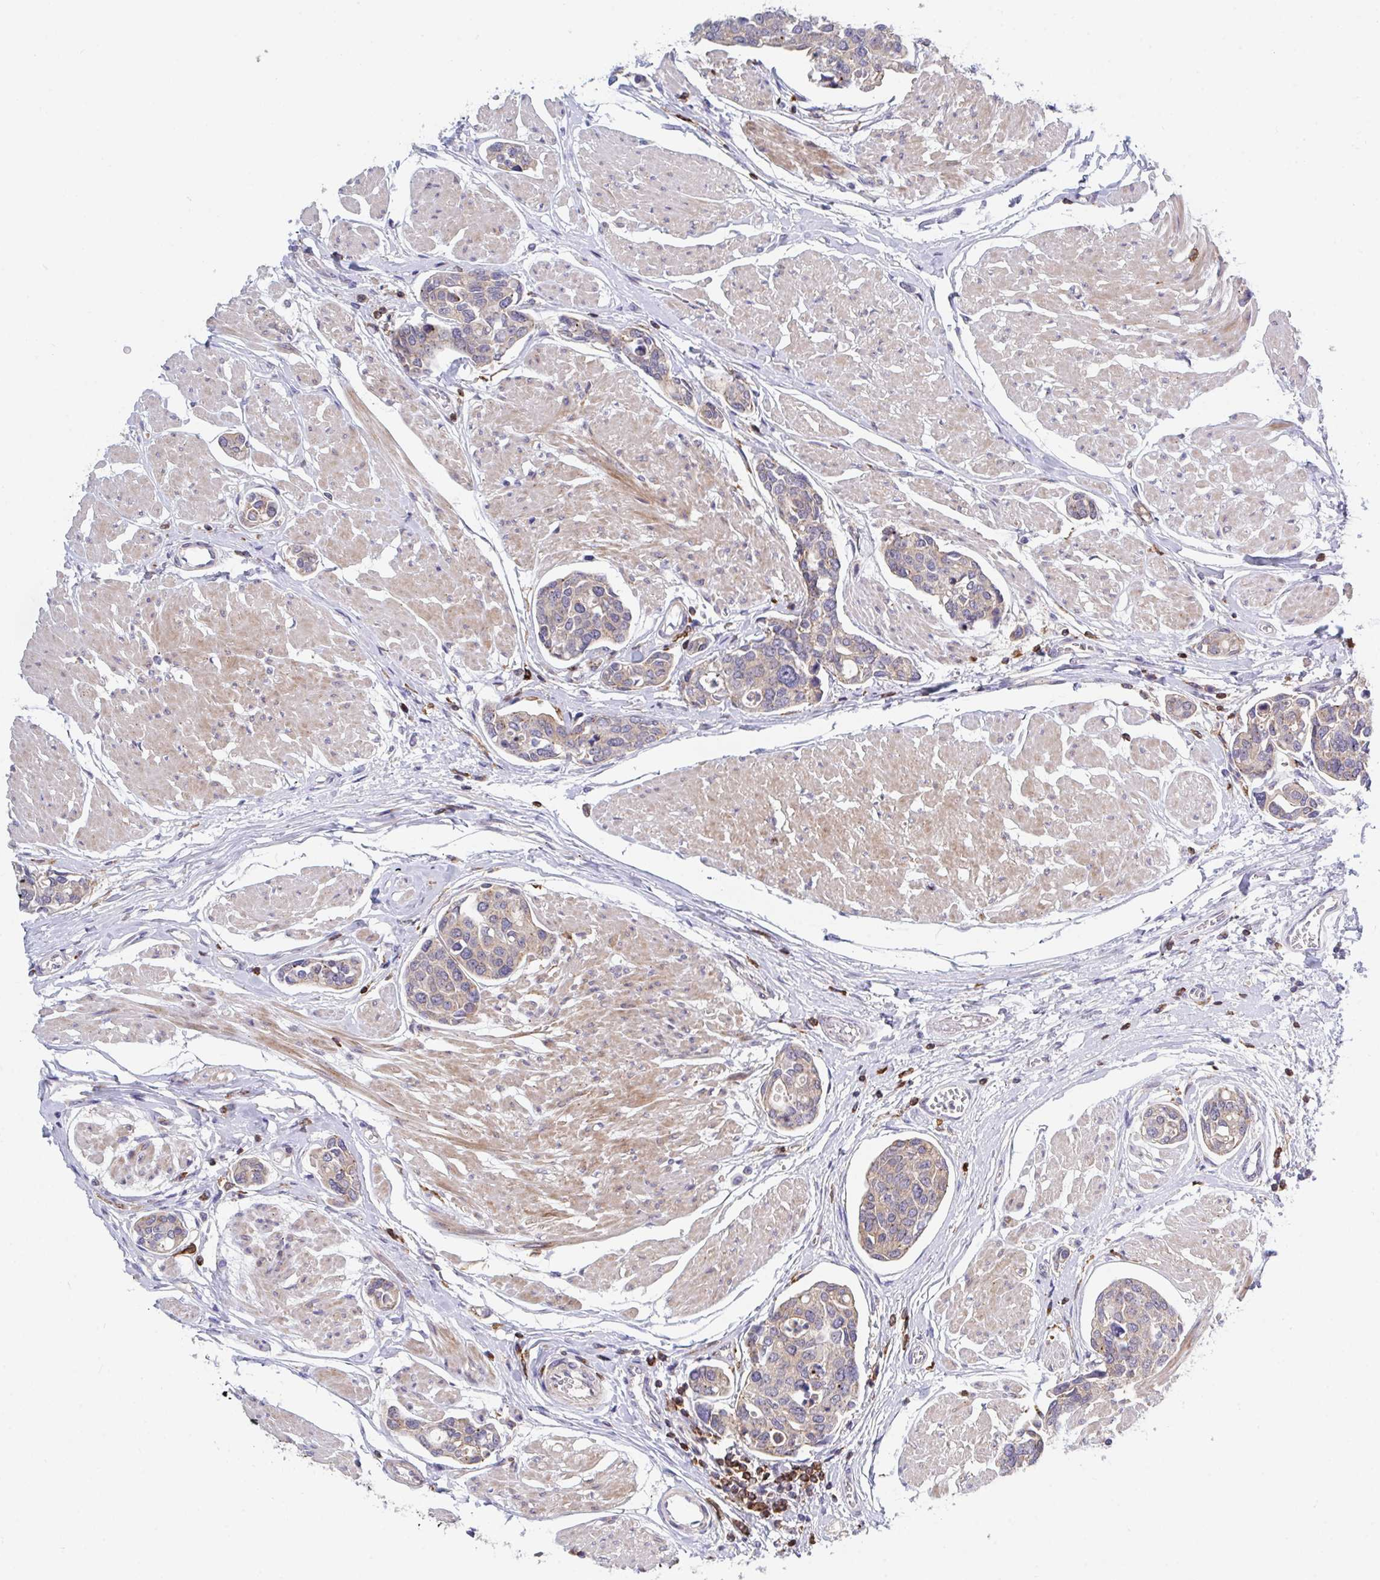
{"staining": {"intensity": "weak", "quantity": ">75%", "location": "cytoplasmic/membranous"}, "tissue": "urothelial cancer", "cell_type": "Tumor cells", "image_type": "cancer", "snomed": [{"axis": "morphology", "description": "Urothelial carcinoma, High grade"}, {"axis": "topography", "description": "Urinary bladder"}], "caption": "Immunohistochemical staining of urothelial cancer demonstrates low levels of weak cytoplasmic/membranous staining in about >75% of tumor cells.", "gene": "FRMD3", "patient": {"sex": "male", "age": 78}}